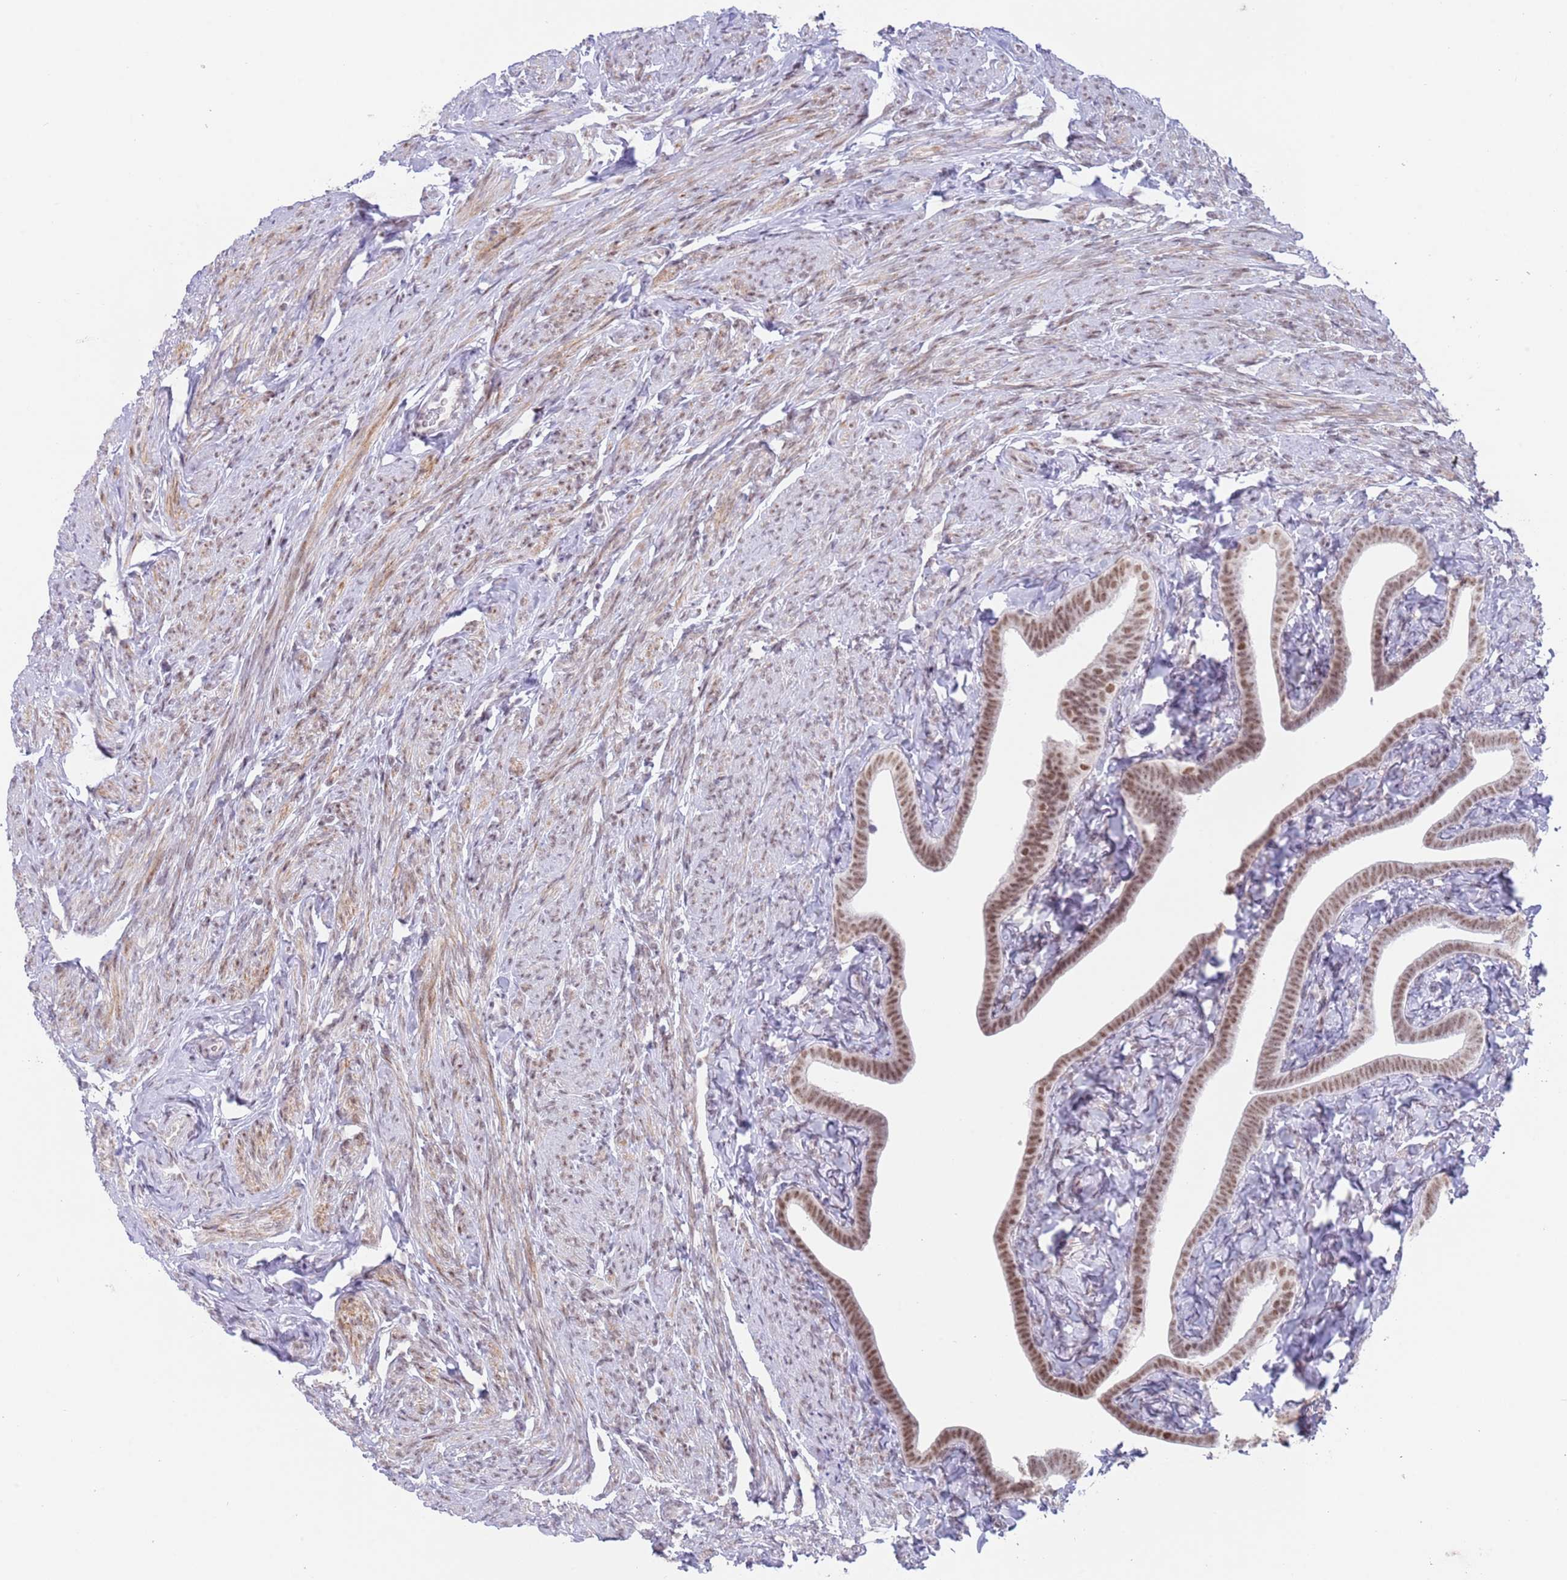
{"staining": {"intensity": "moderate", "quantity": ">75%", "location": "nuclear"}, "tissue": "fallopian tube", "cell_type": "Glandular cells", "image_type": "normal", "snomed": [{"axis": "morphology", "description": "Normal tissue, NOS"}, {"axis": "topography", "description": "Fallopian tube"}], "caption": "A brown stain shows moderate nuclear expression of a protein in glandular cells of normal human fallopian tube. (DAB (3,3'-diaminobenzidine) IHC with brightfield microscopy, high magnification).", "gene": "ZNF382", "patient": {"sex": "female", "age": 69}}